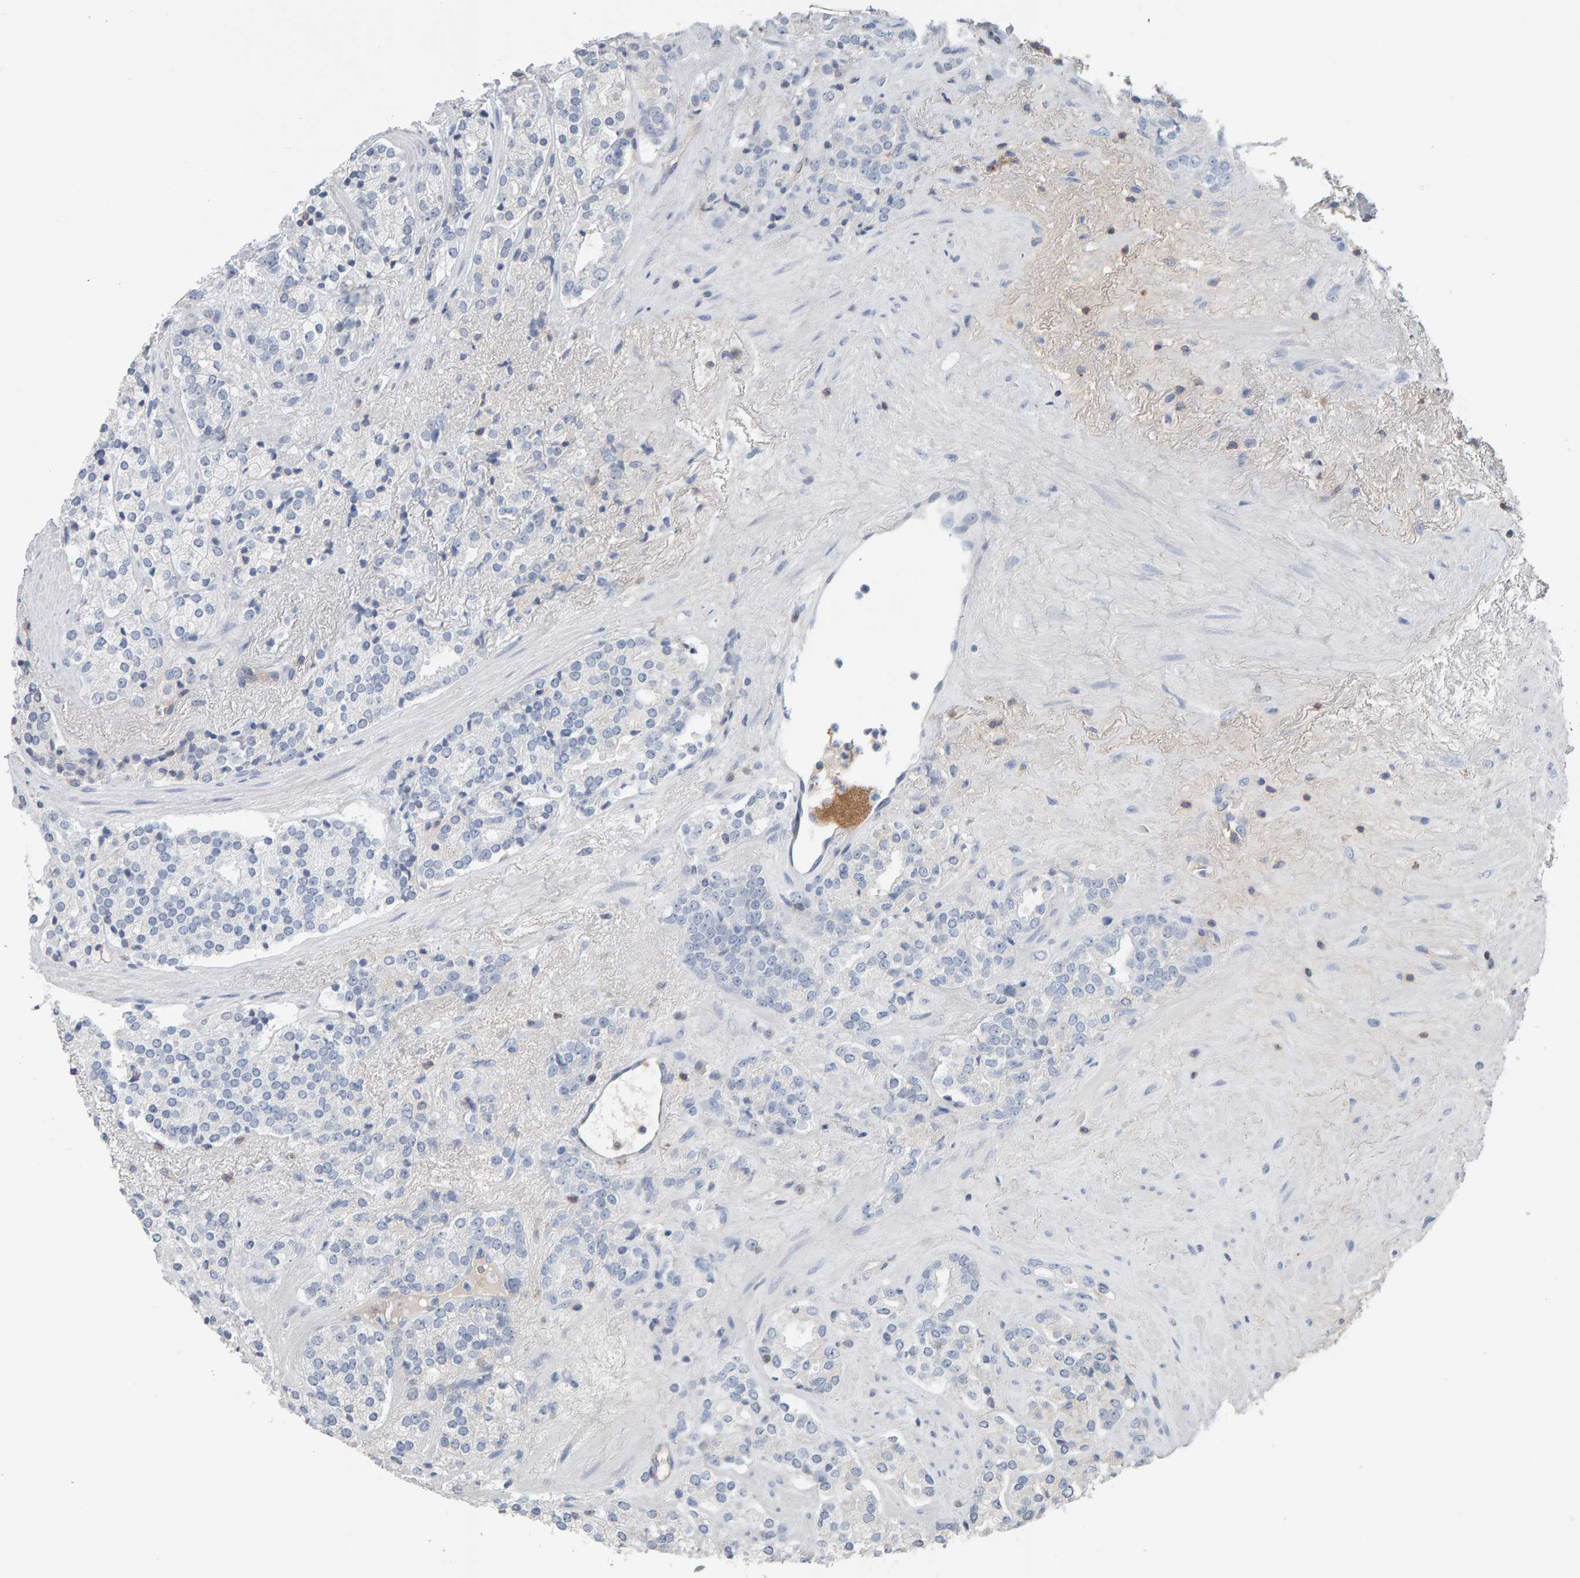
{"staining": {"intensity": "negative", "quantity": "none", "location": "none"}, "tissue": "prostate cancer", "cell_type": "Tumor cells", "image_type": "cancer", "snomed": [{"axis": "morphology", "description": "Adenocarcinoma, High grade"}, {"axis": "topography", "description": "Prostate"}], "caption": "High-grade adenocarcinoma (prostate) was stained to show a protein in brown. There is no significant positivity in tumor cells.", "gene": "FYN", "patient": {"sex": "male", "age": 71}}